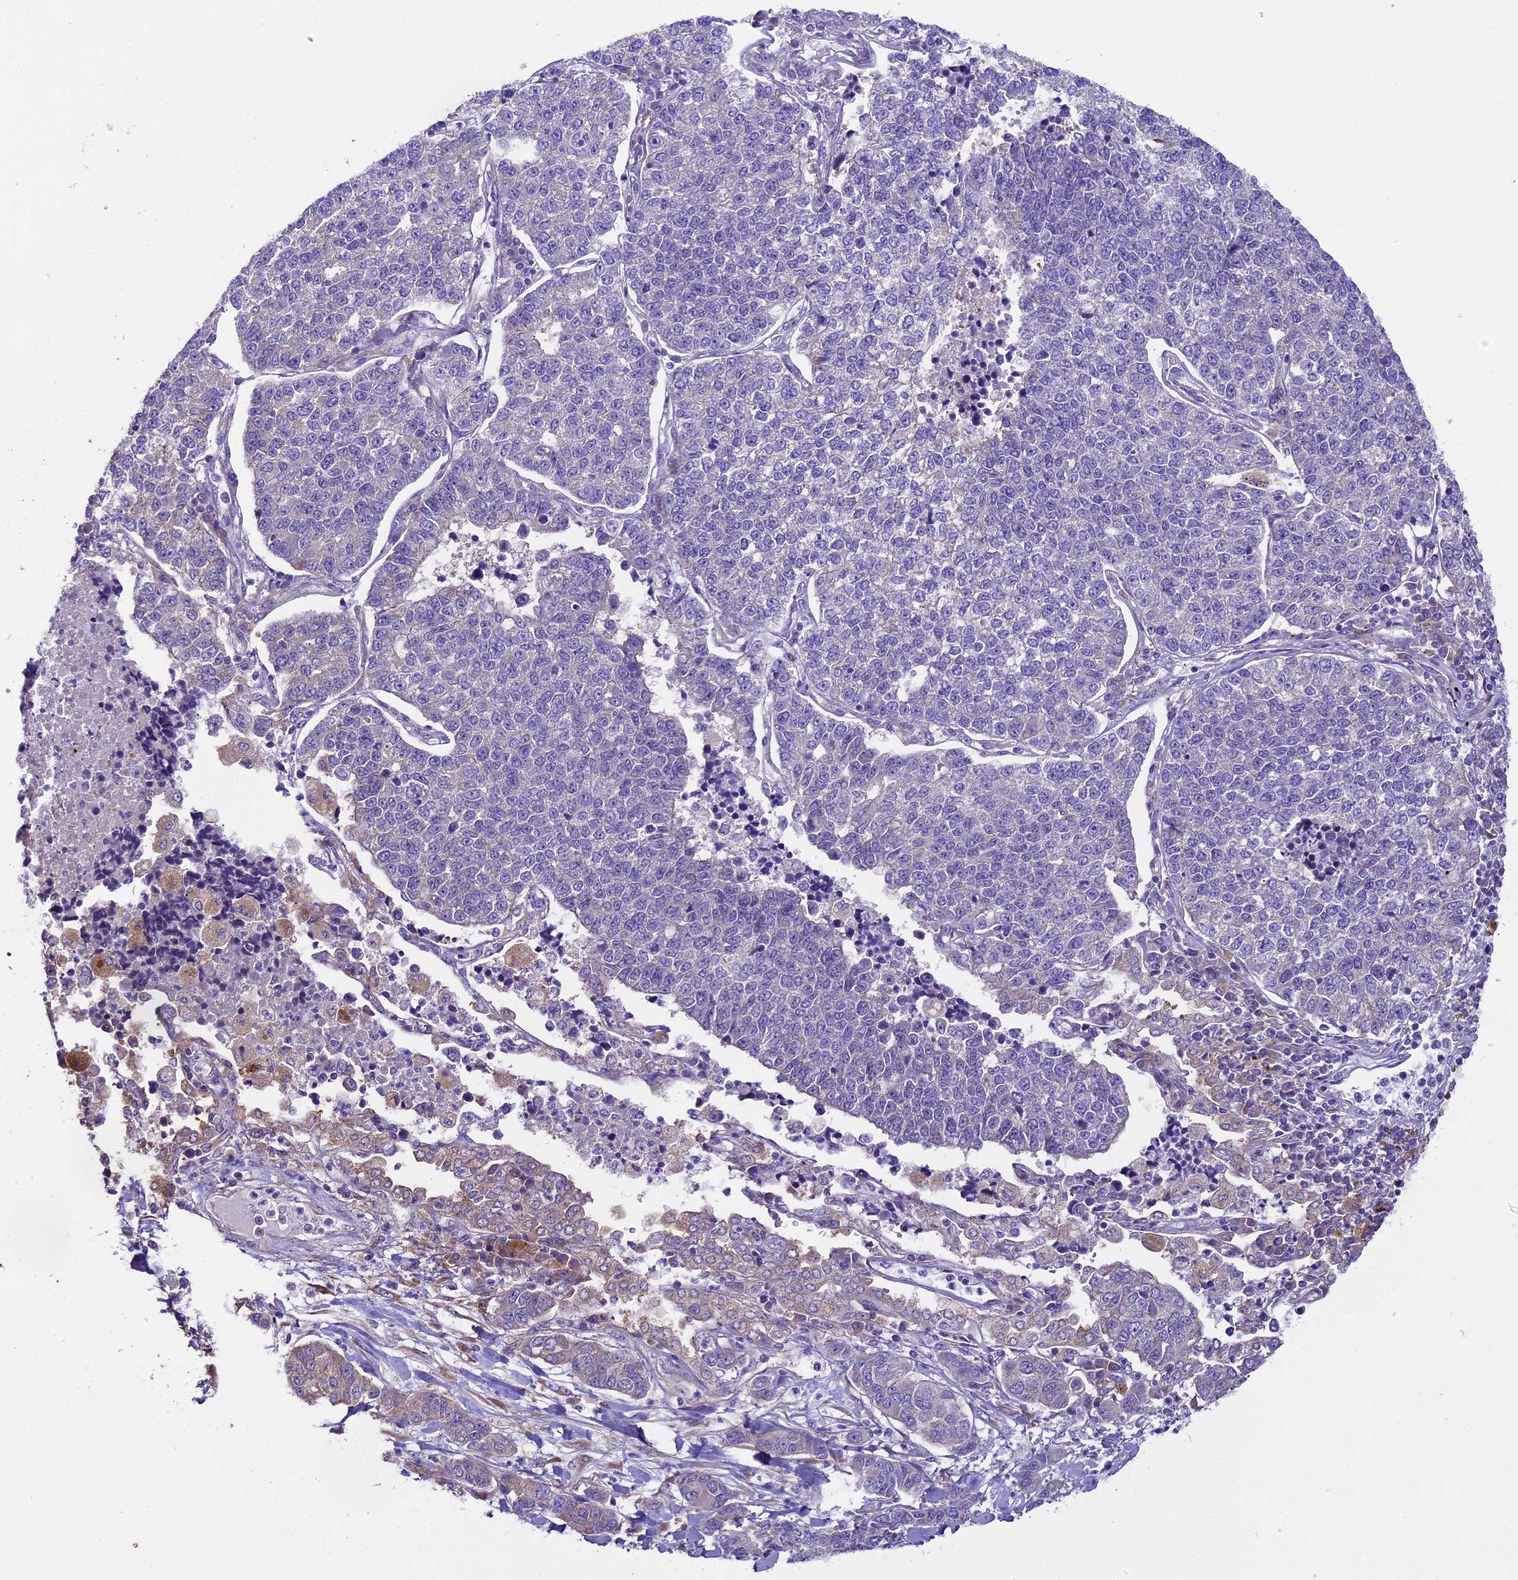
{"staining": {"intensity": "negative", "quantity": "none", "location": "none"}, "tissue": "lung cancer", "cell_type": "Tumor cells", "image_type": "cancer", "snomed": [{"axis": "morphology", "description": "Adenocarcinoma, NOS"}, {"axis": "topography", "description": "Lung"}], "caption": "DAB (3,3'-diaminobenzidine) immunohistochemical staining of human lung cancer (adenocarcinoma) demonstrates no significant expression in tumor cells.", "gene": "SPIRE1", "patient": {"sex": "male", "age": 49}}